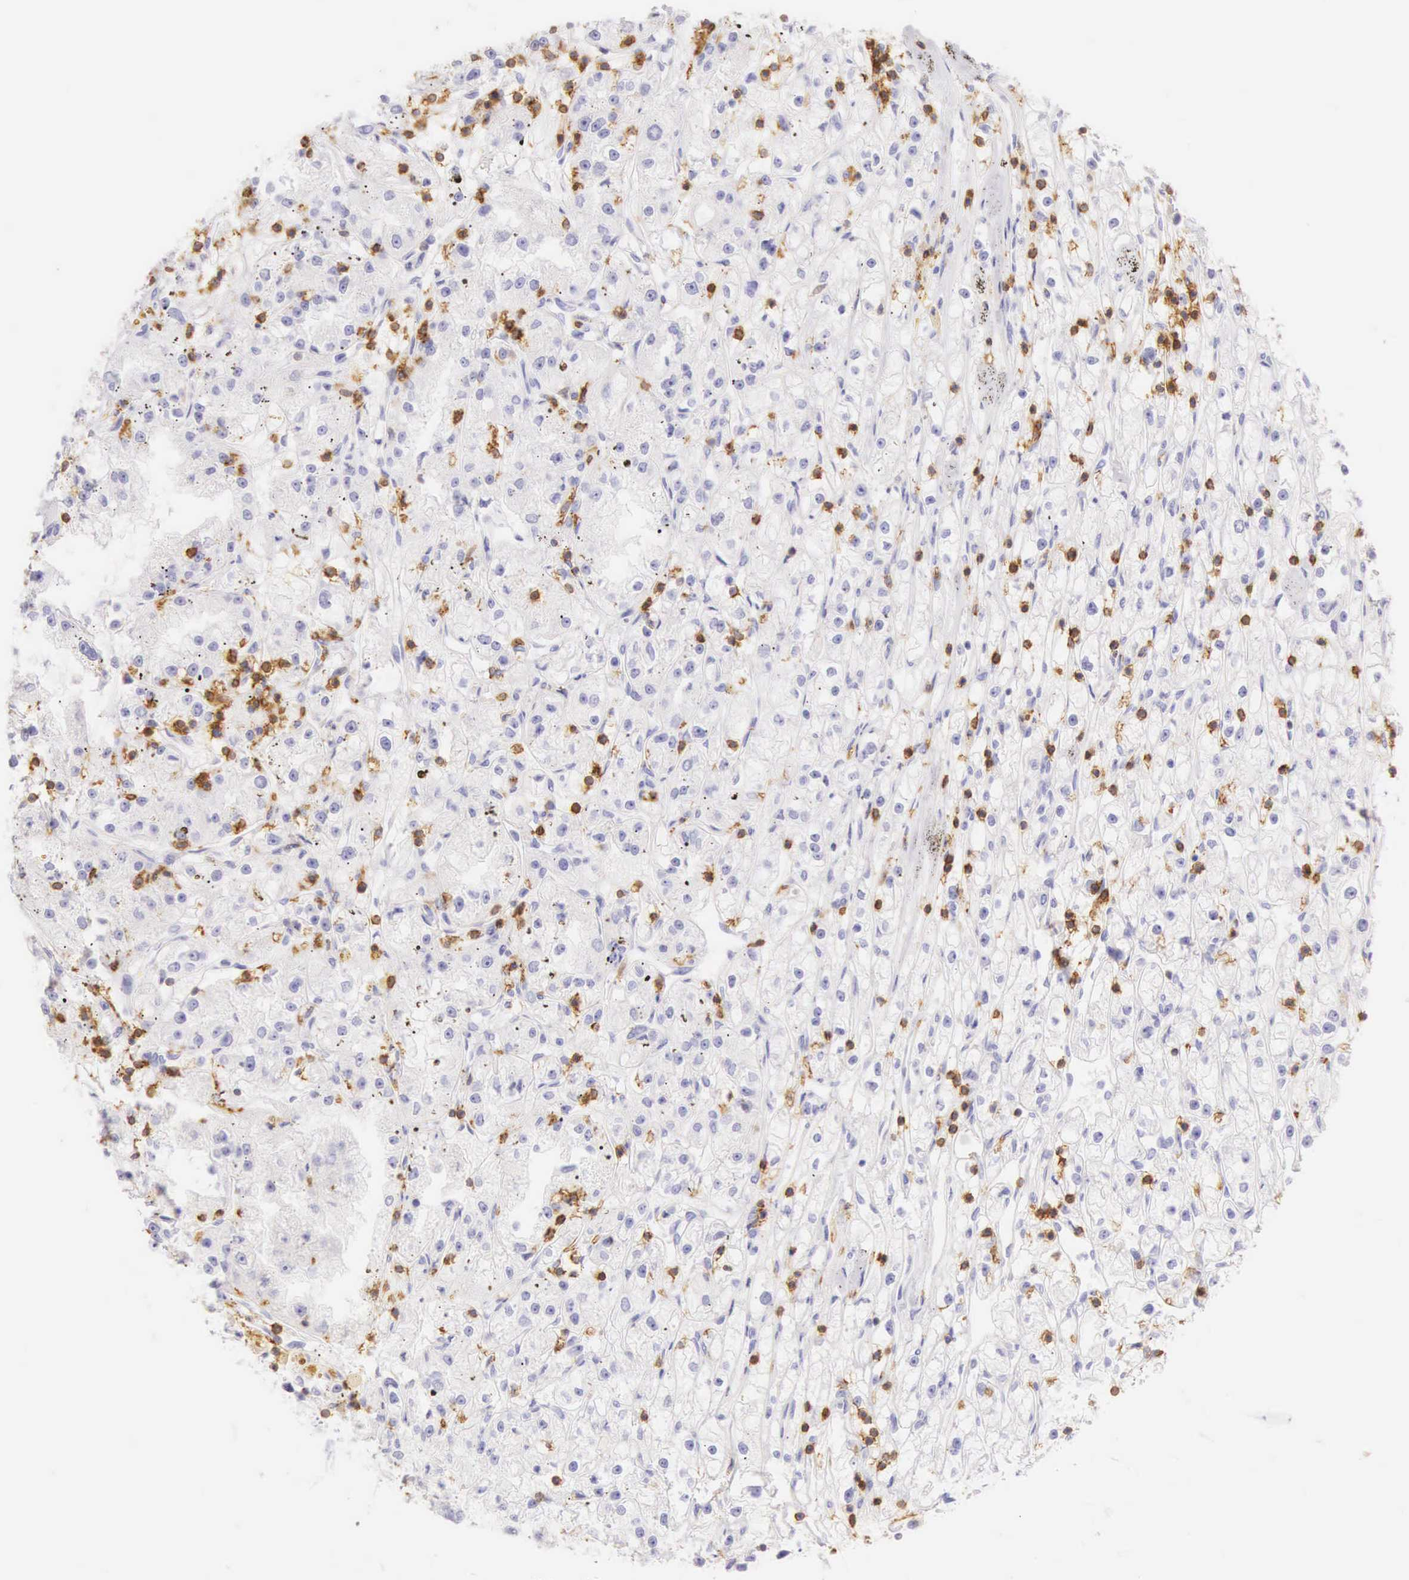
{"staining": {"intensity": "negative", "quantity": "none", "location": "none"}, "tissue": "renal cancer", "cell_type": "Tumor cells", "image_type": "cancer", "snomed": [{"axis": "morphology", "description": "Adenocarcinoma, NOS"}, {"axis": "topography", "description": "Kidney"}], "caption": "Tumor cells show no significant expression in renal cancer.", "gene": "CD3E", "patient": {"sex": "male", "age": 56}}